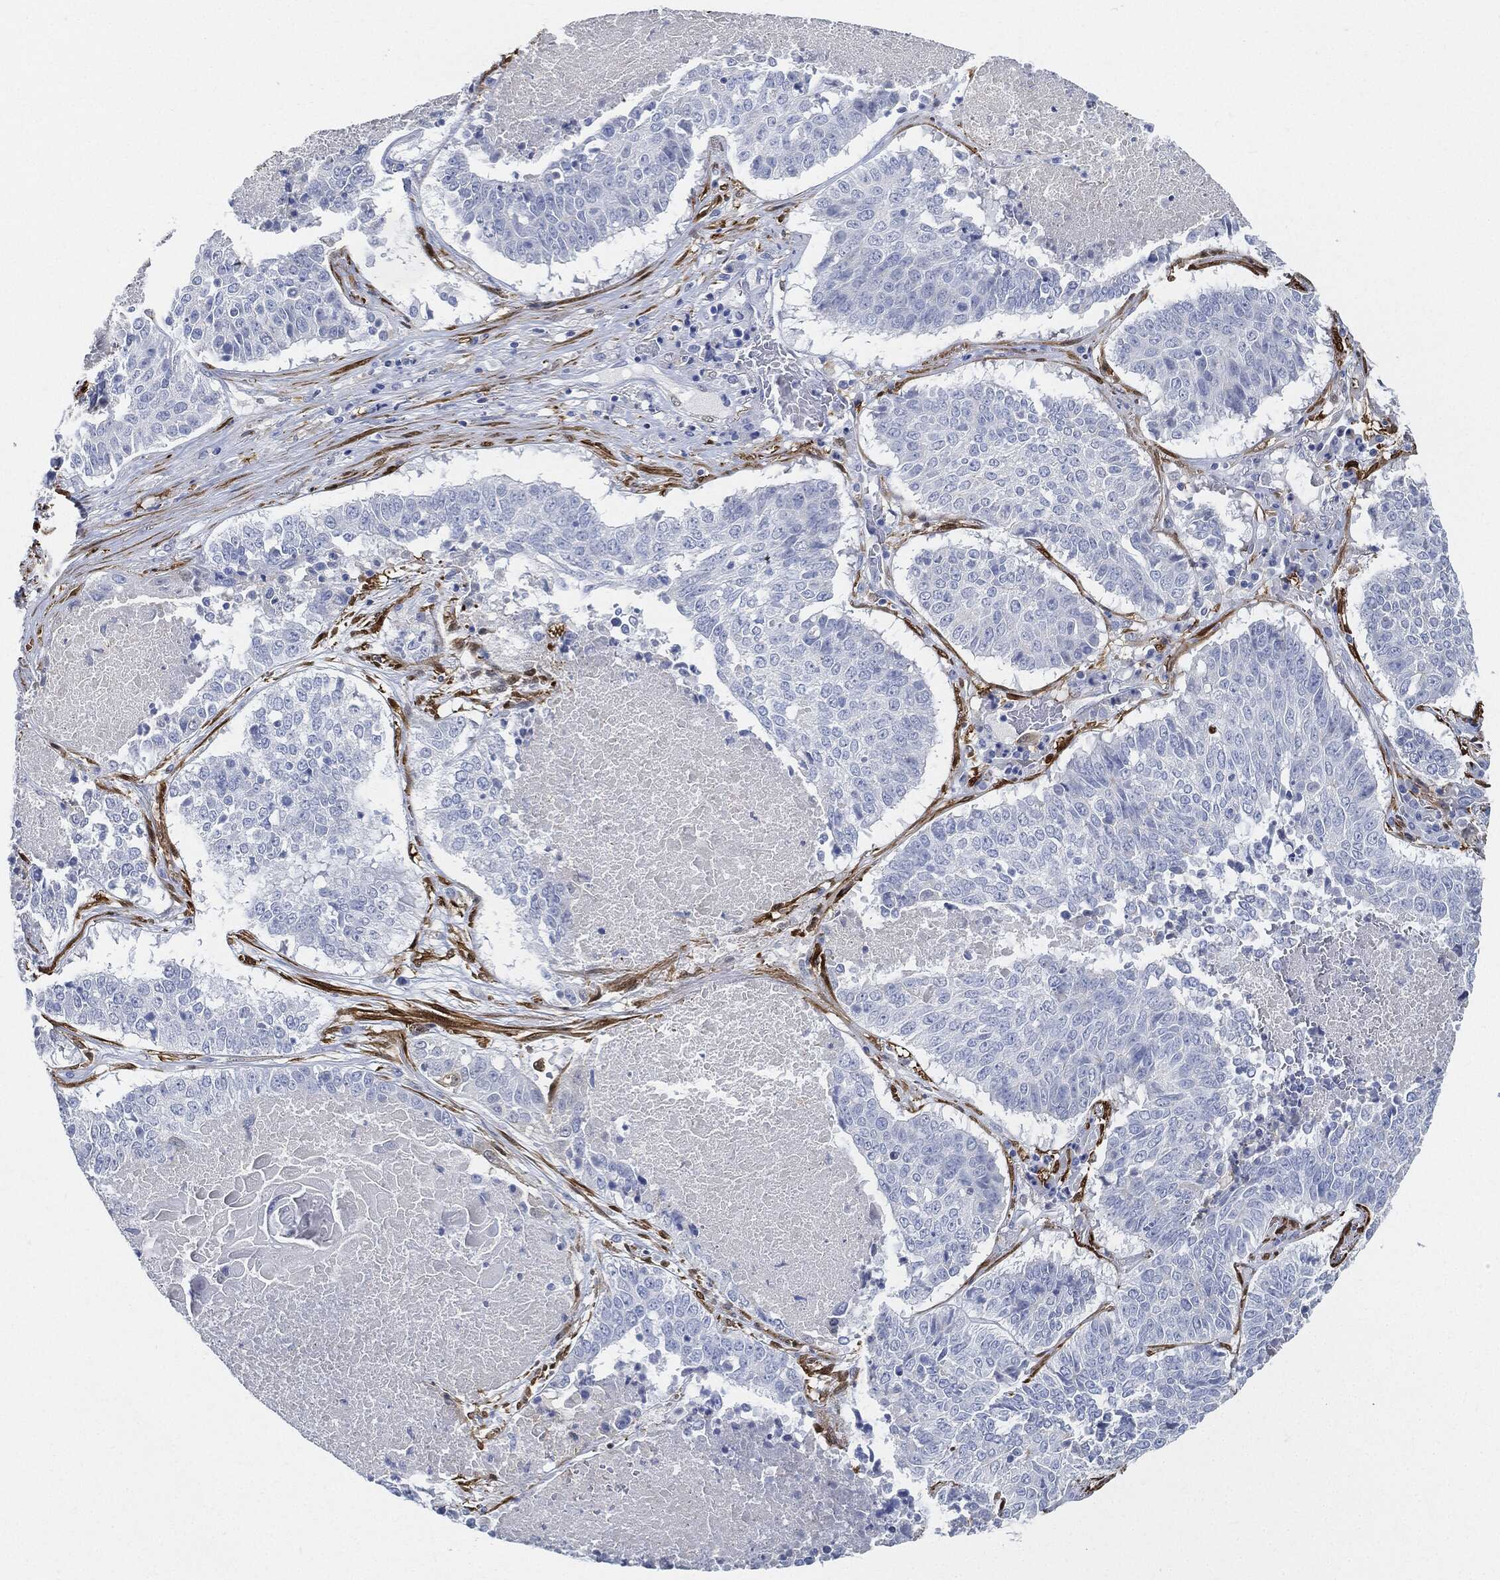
{"staining": {"intensity": "negative", "quantity": "none", "location": "none"}, "tissue": "lung cancer", "cell_type": "Tumor cells", "image_type": "cancer", "snomed": [{"axis": "morphology", "description": "Squamous cell carcinoma, NOS"}, {"axis": "topography", "description": "Lung"}], "caption": "High magnification brightfield microscopy of lung cancer stained with DAB (3,3'-diaminobenzidine) (brown) and counterstained with hematoxylin (blue): tumor cells show no significant positivity.", "gene": "TAGLN", "patient": {"sex": "male", "age": 64}}